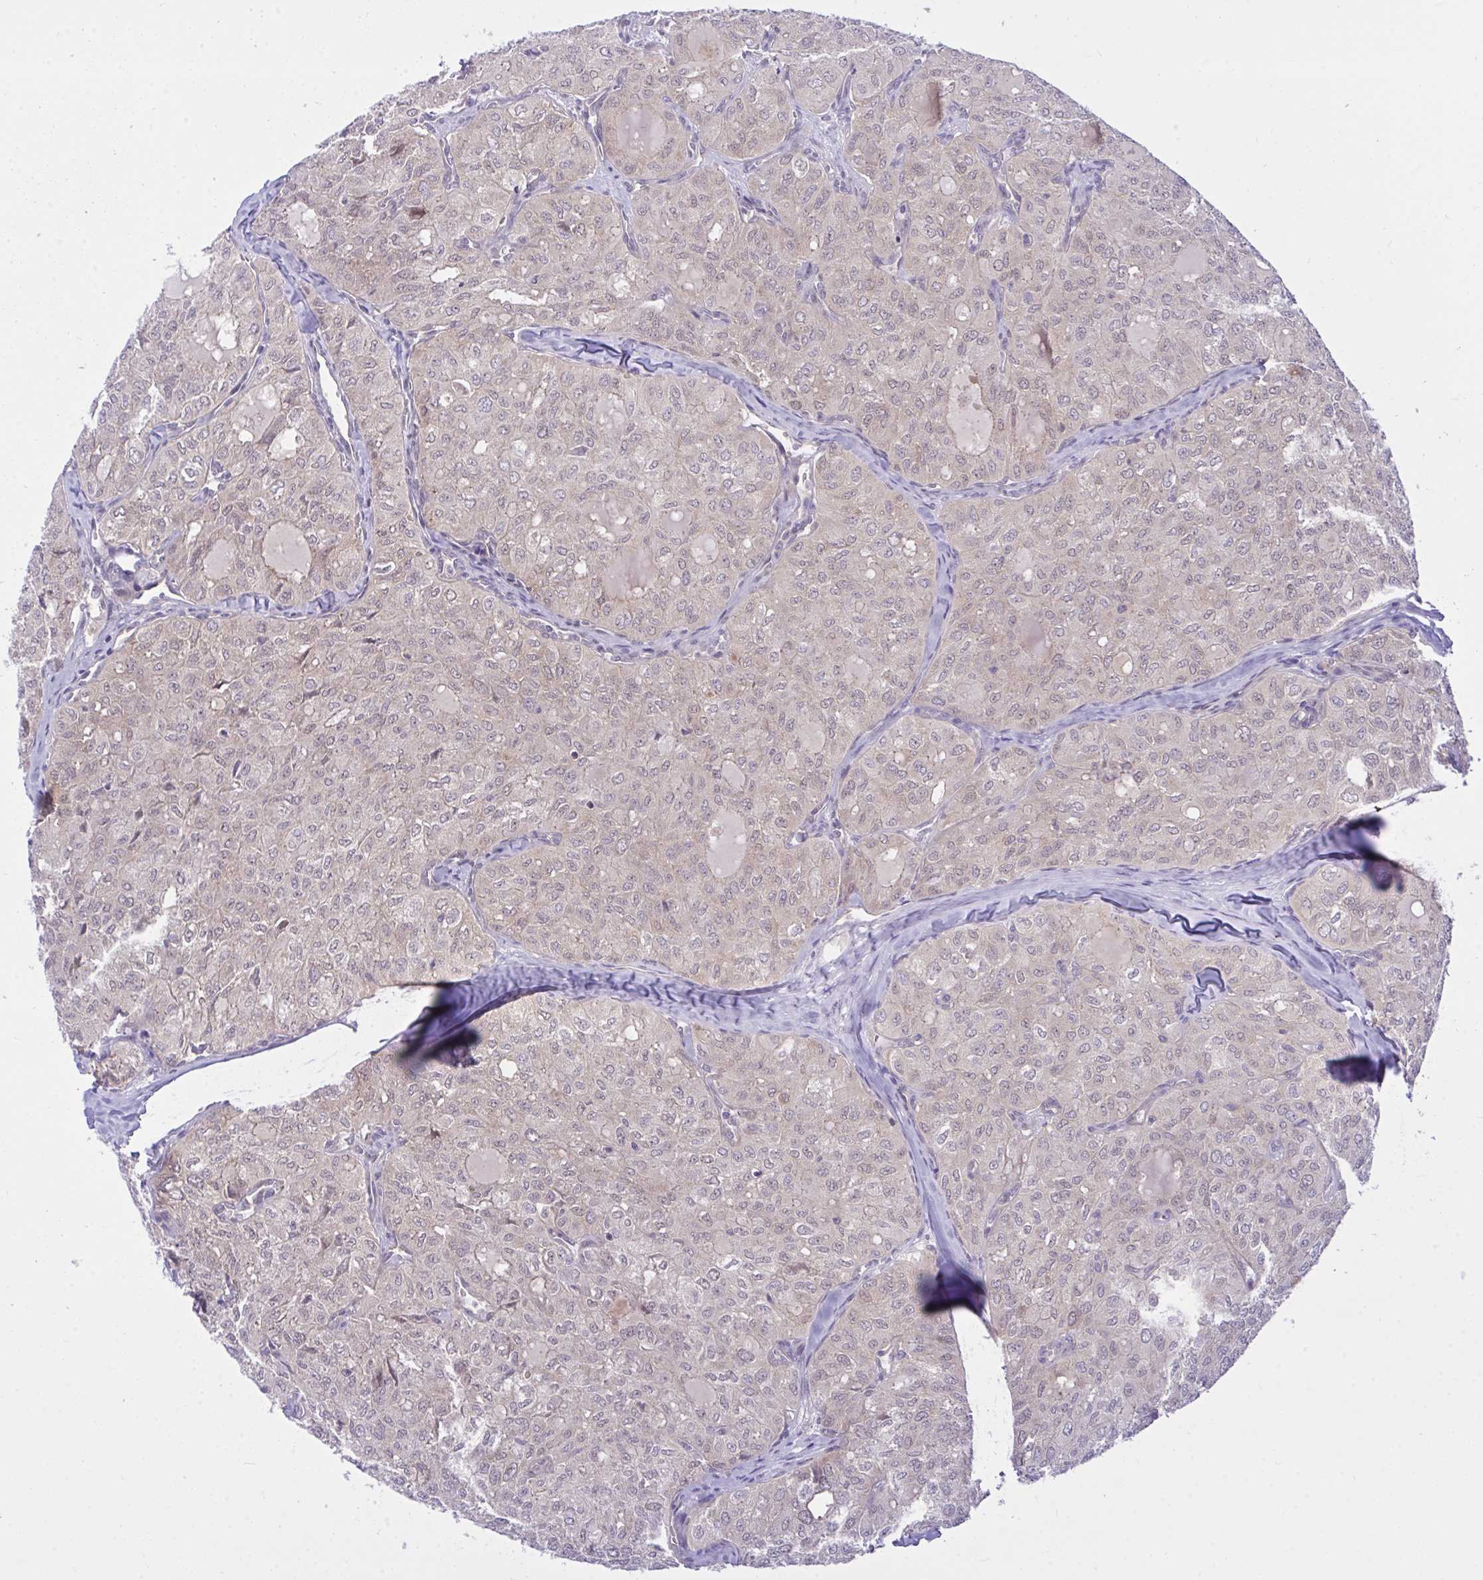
{"staining": {"intensity": "negative", "quantity": "none", "location": "none"}, "tissue": "thyroid cancer", "cell_type": "Tumor cells", "image_type": "cancer", "snomed": [{"axis": "morphology", "description": "Follicular adenoma carcinoma, NOS"}, {"axis": "topography", "description": "Thyroid gland"}], "caption": "There is no significant expression in tumor cells of thyroid follicular adenoma carcinoma.", "gene": "TLN2", "patient": {"sex": "male", "age": 75}}